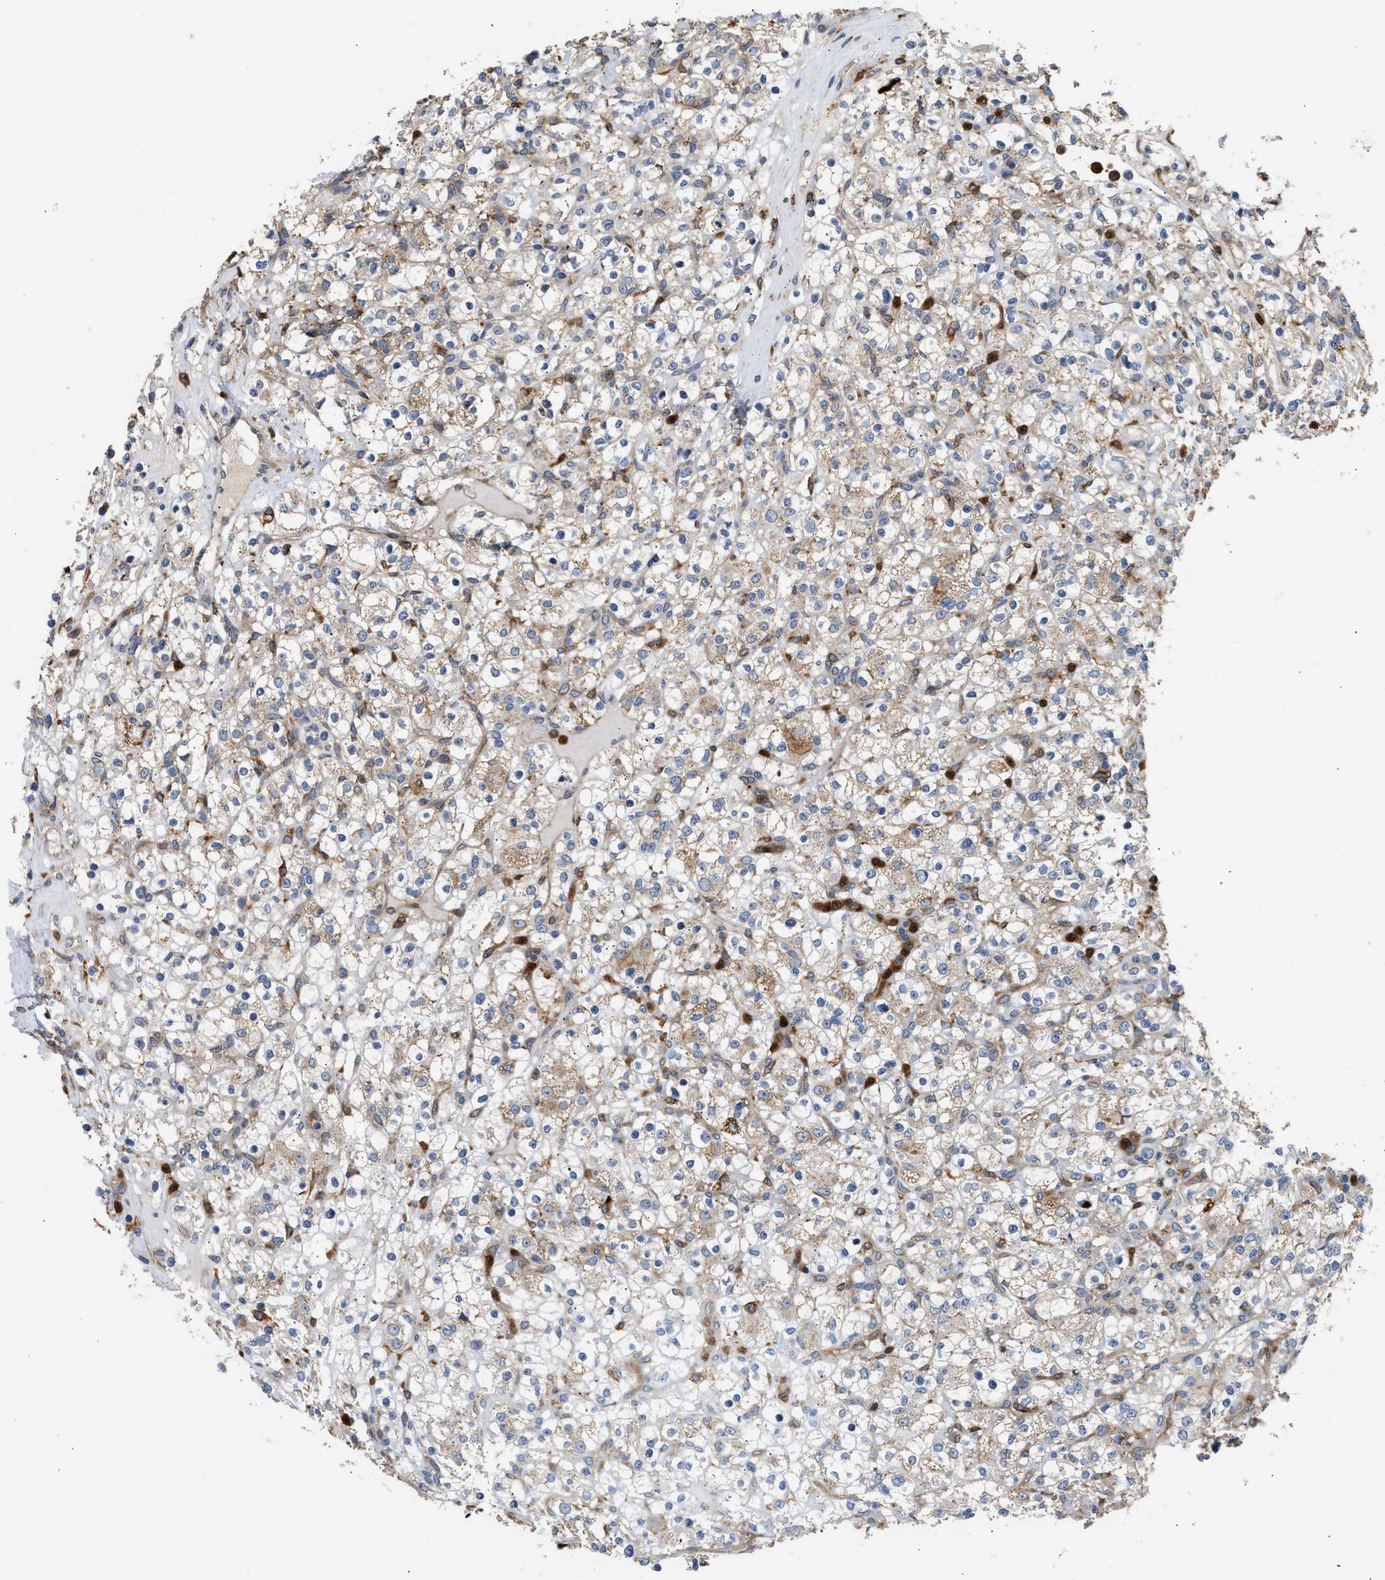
{"staining": {"intensity": "weak", "quantity": "25%-75%", "location": "cytoplasmic/membranous"}, "tissue": "renal cancer", "cell_type": "Tumor cells", "image_type": "cancer", "snomed": [{"axis": "morphology", "description": "Normal tissue, NOS"}, {"axis": "morphology", "description": "Adenocarcinoma, NOS"}, {"axis": "topography", "description": "Kidney"}], "caption": "IHC photomicrograph of neoplastic tissue: human adenocarcinoma (renal) stained using immunohistochemistry (IHC) shows low levels of weak protein expression localized specifically in the cytoplasmic/membranous of tumor cells, appearing as a cytoplasmic/membranous brown color.", "gene": "RAB31", "patient": {"sex": "female", "age": 72}}